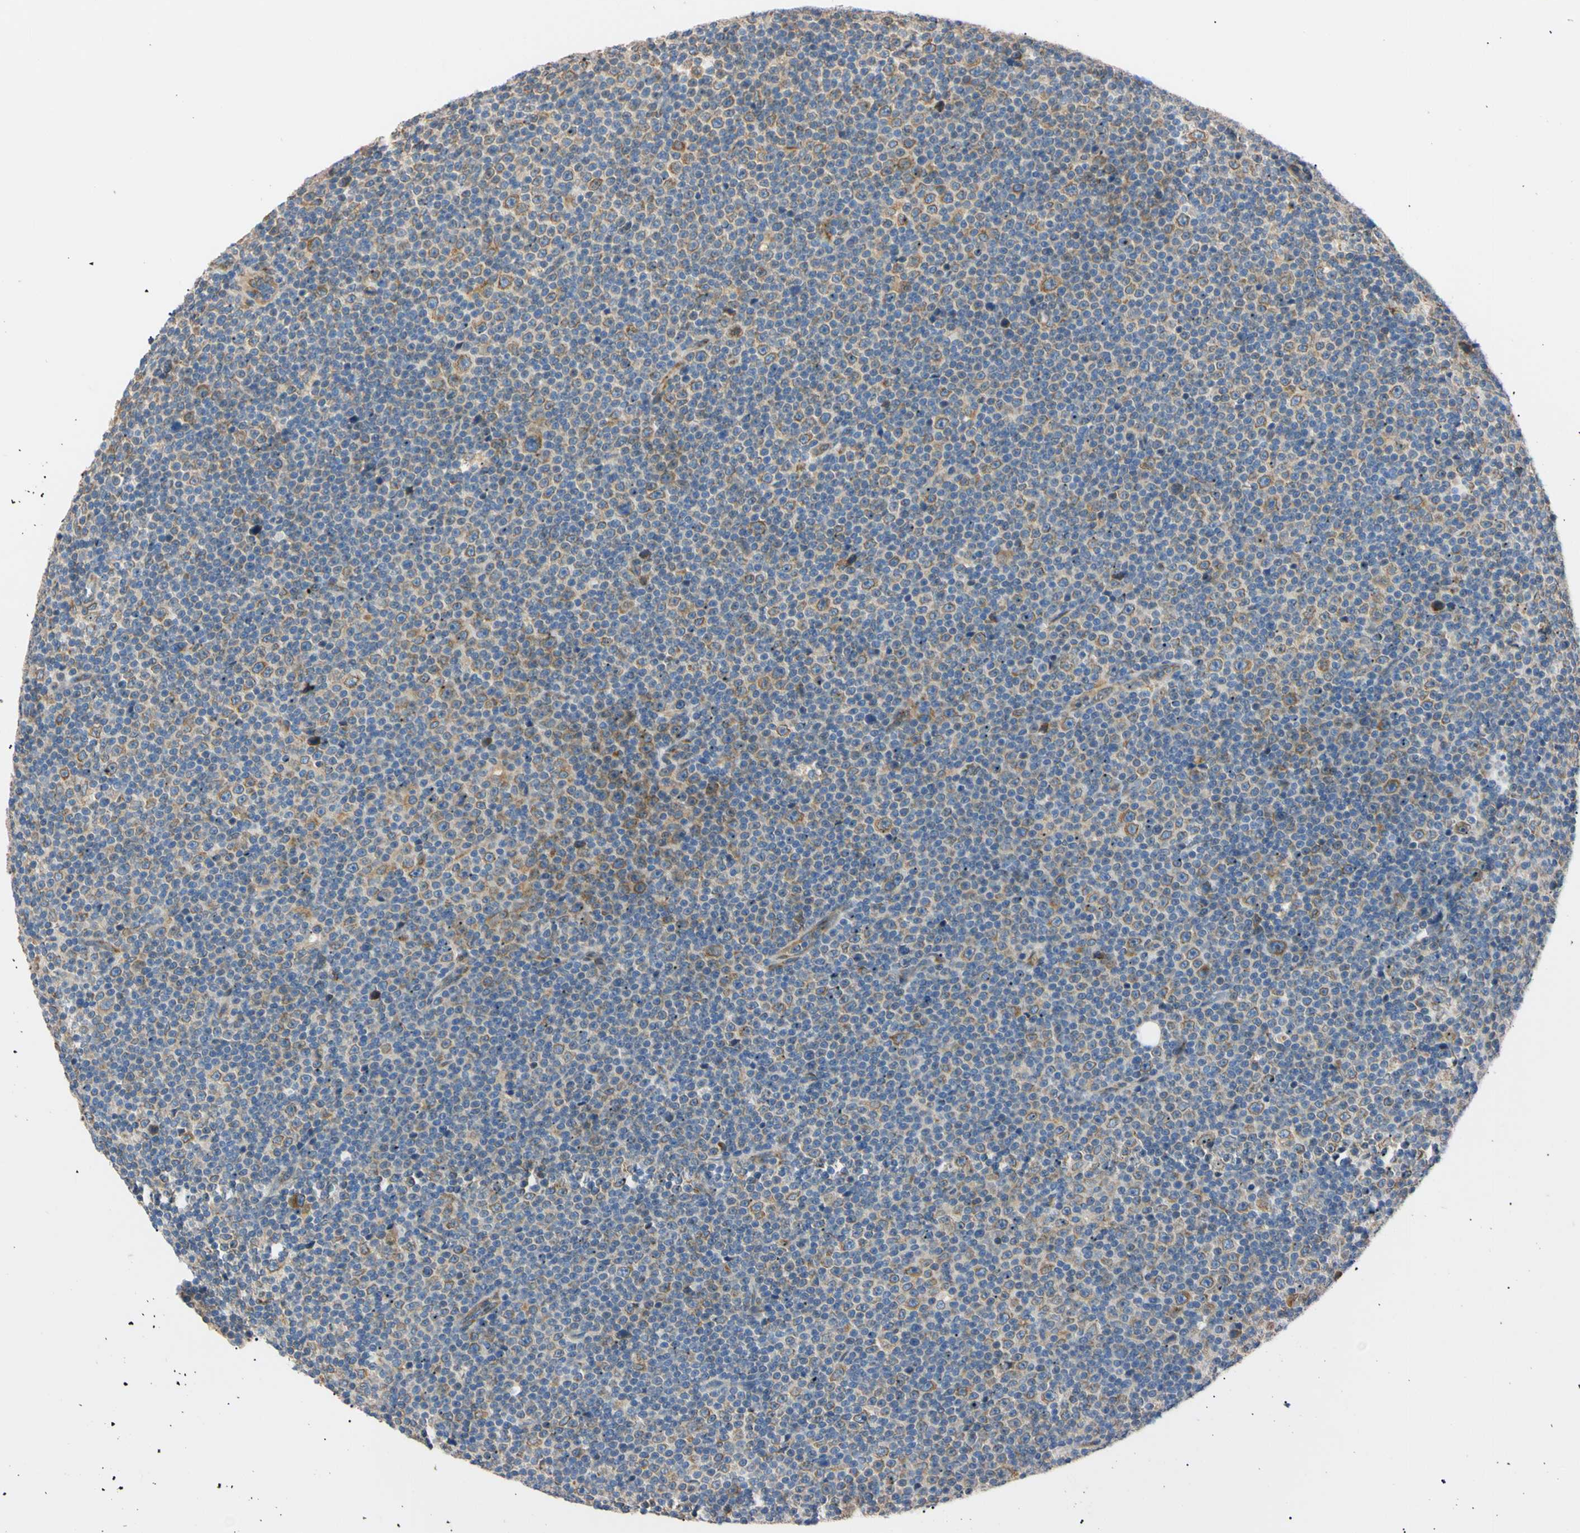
{"staining": {"intensity": "weak", "quantity": ">75%", "location": "cytoplasmic/membranous"}, "tissue": "lymphoma", "cell_type": "Tumor cells", "image_type": "cancer", "snomed": [{"axis": "morphology", "description": "Malignant lymphoma, non-Hodgkin's type, Low grade"}, {"axis": "topography", "description": "Lymph node"}], "caption": "Lymphoma stained with a protein marker displays weak staining in tumor cells.", "gene": "IER3IP1", "patient": {"sex": "female", "age": 67}}